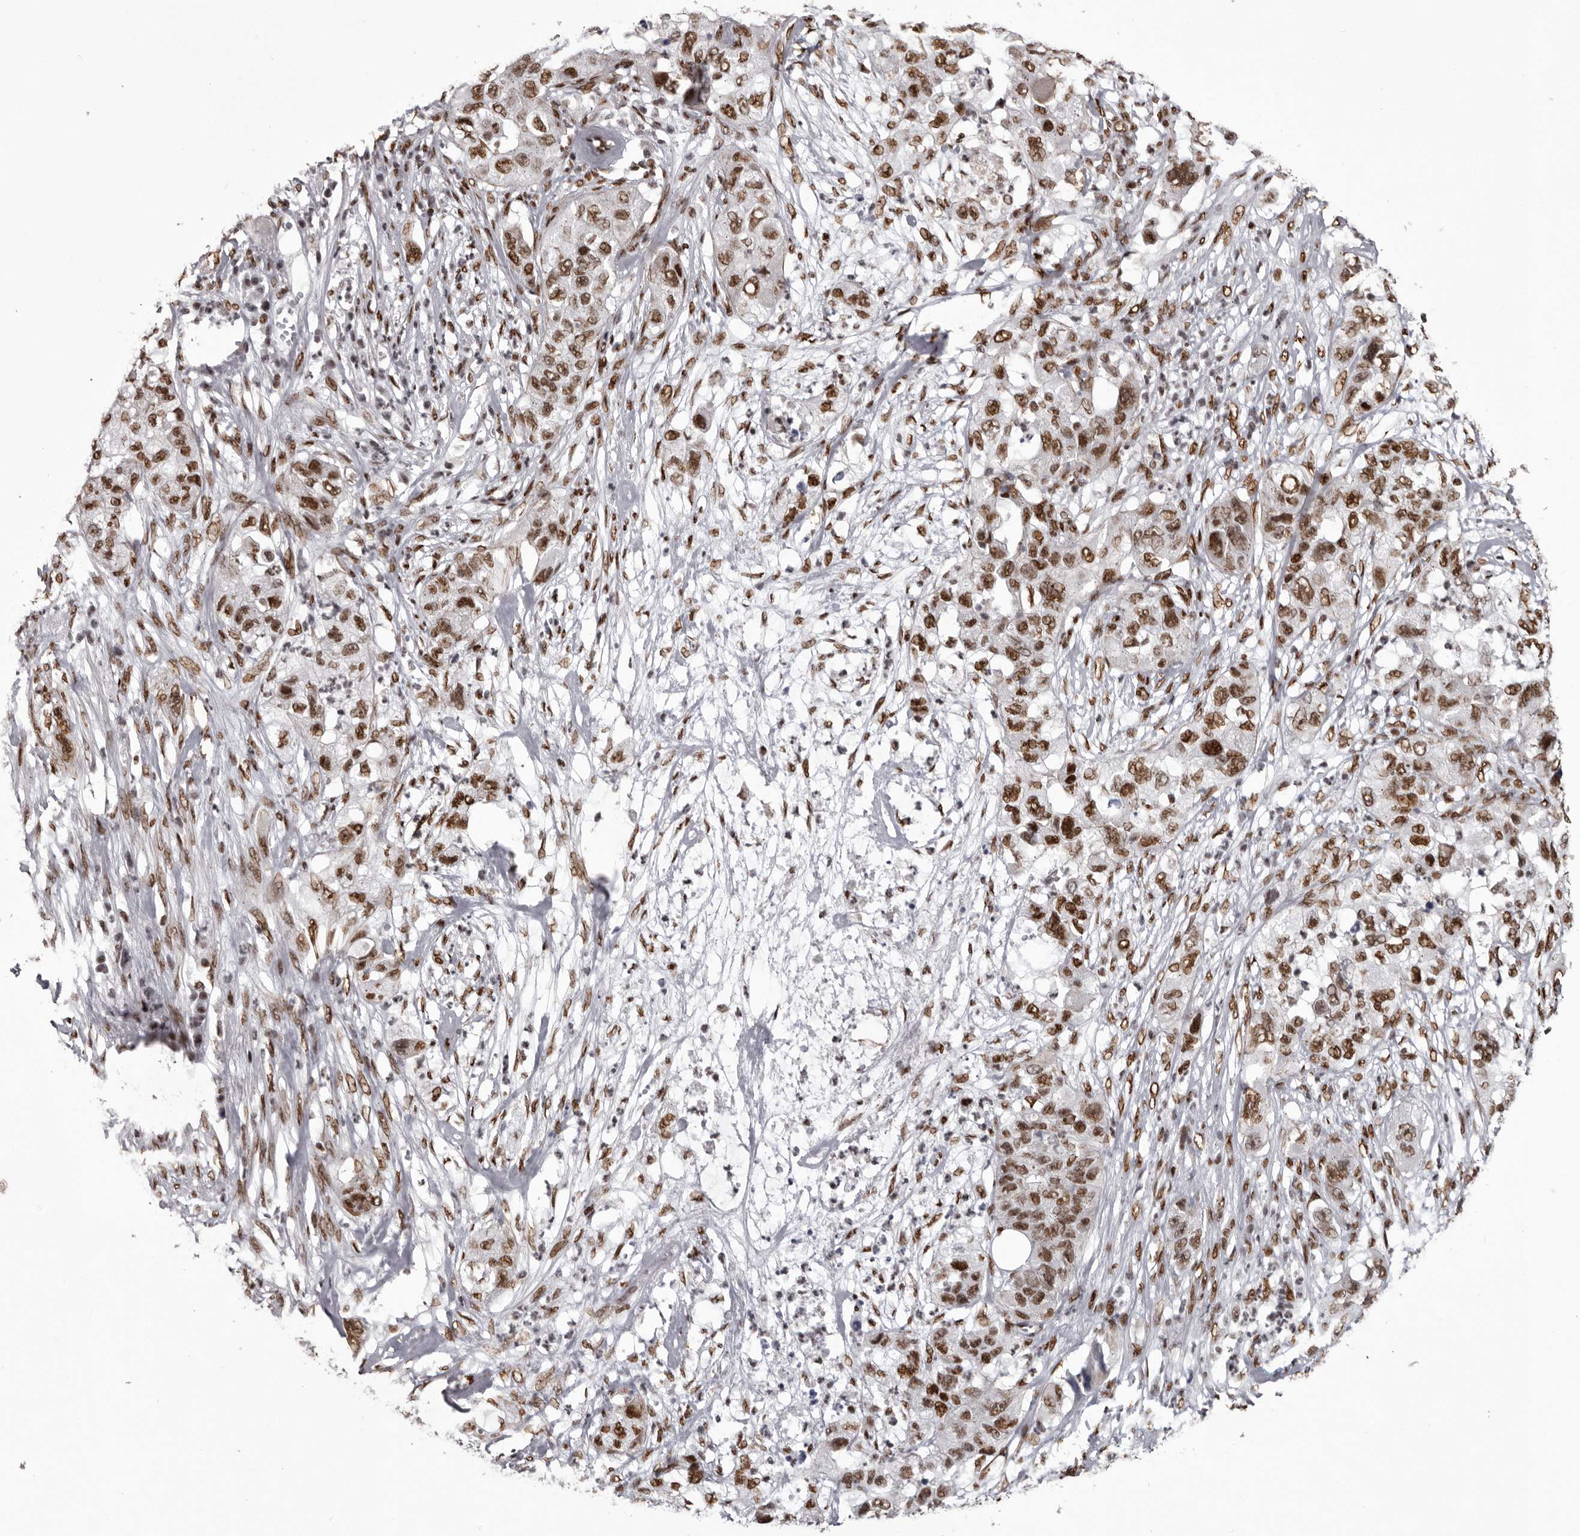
{"staining": {"intensity": "moderate", "quantity": ">75%", "location": "nuclear"}, "tissue": "pancreatic cancer", "cell_type": "Tumor cells", "image_type": "cancer", "snomed": [{"axis": "morphology", "description": "Adenocarcinoma, NOS"}, {"axis": "topography", "description": "Pancreas"}], "caption": "Tumor cells demonstrate medium levels of moderate nuclear positivity in about >75% of cells in adenocarcinoma (pancreatic).", "gene": "NUMA1", "patient": {"sex": "female", "age": 78}}